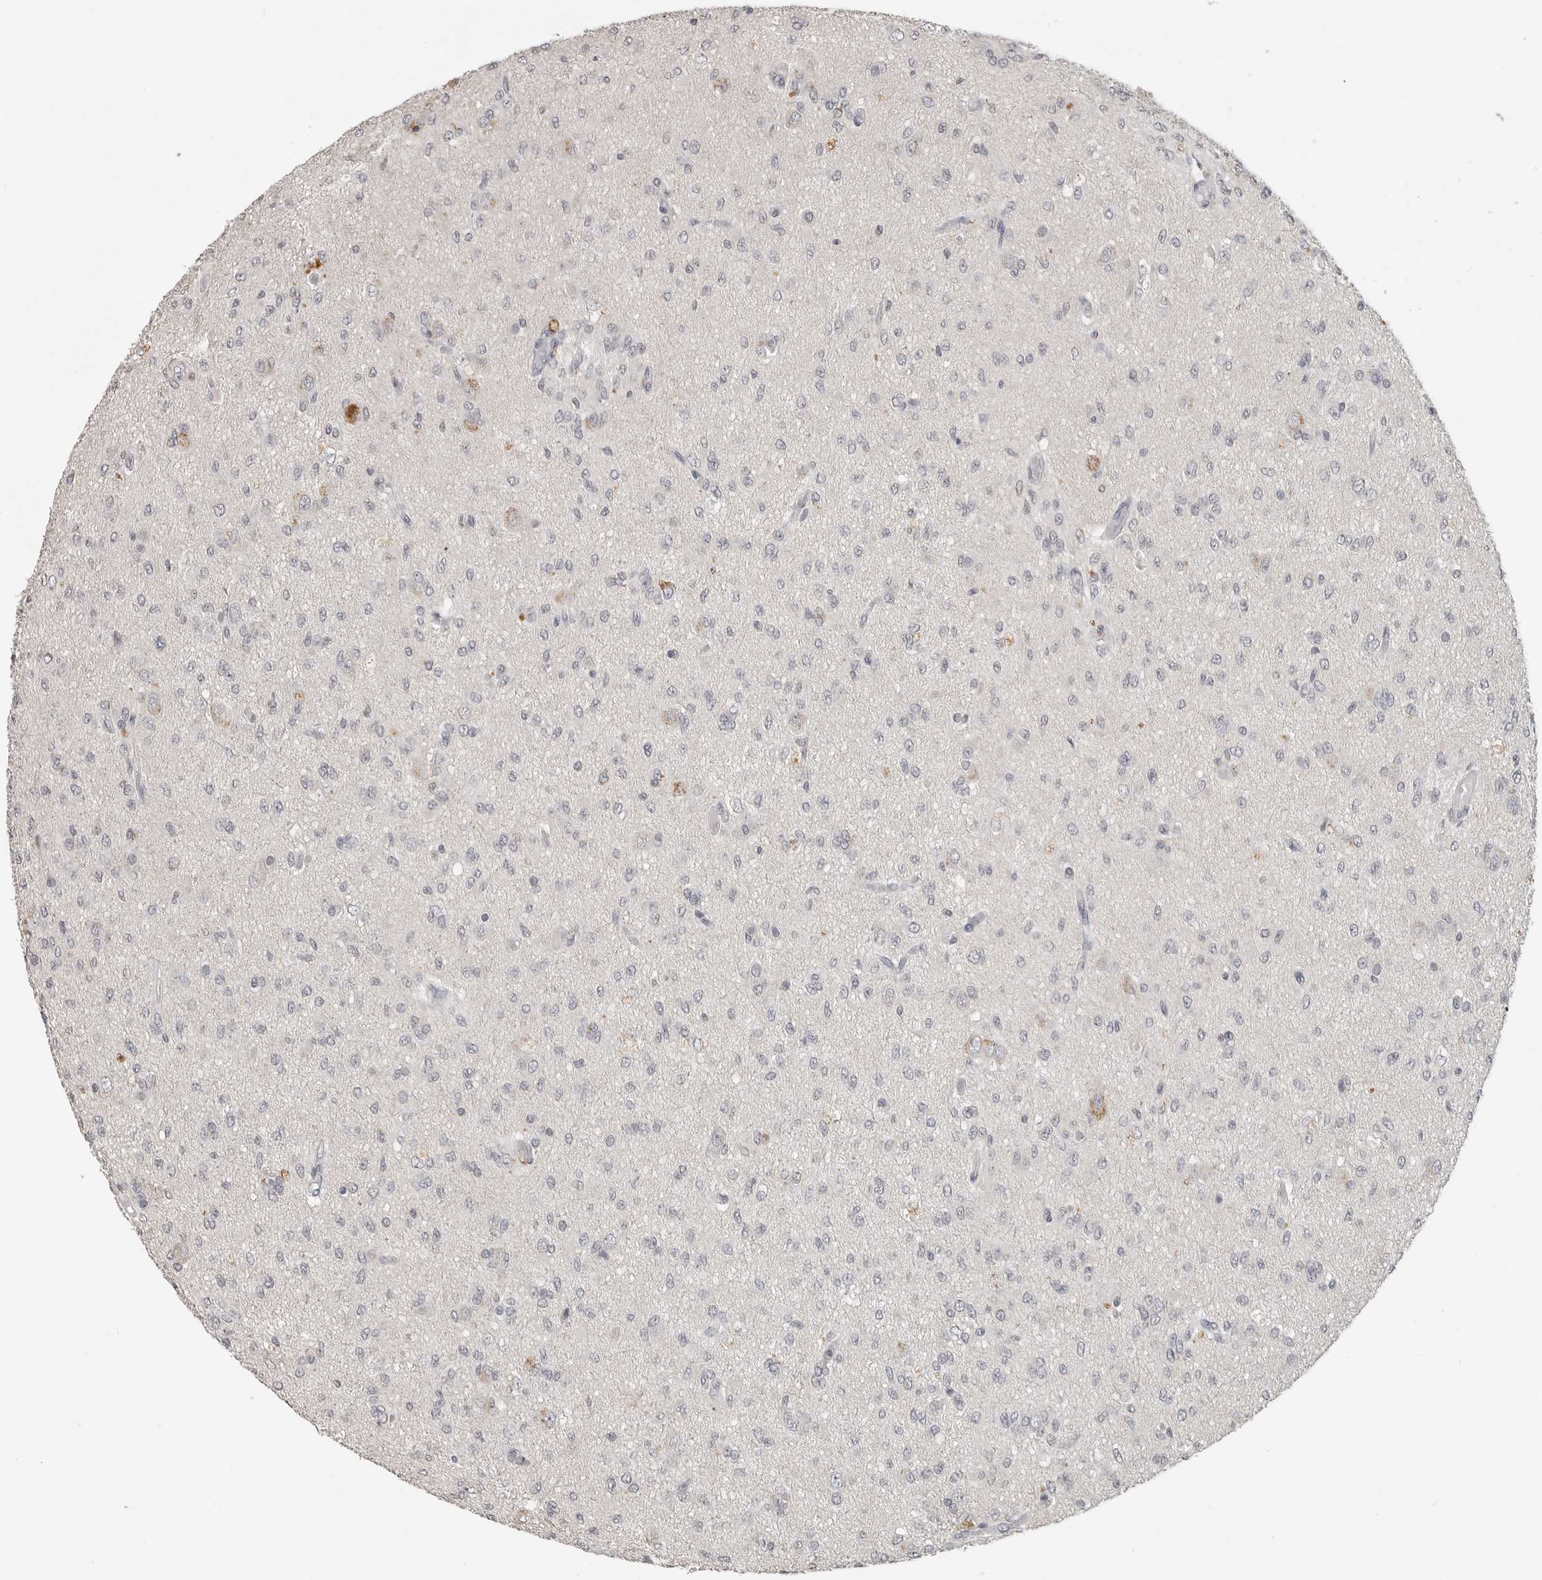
{"staining": {"intensity": "negative", "quantity": "none", "location": "none"}, "tissue": "glioma", "cell_type": "Tumor cells", "image_type": "cancer", "snomed": [{"axis": "morphology", "description": "Glioma, malignant, High grade"}, {"axis": "topography", "description": "Brain"}], "caption": "Tumor cells show no significant protein positivity in malignant glioma (high-grade).", "gene": "FOXP3", "patient": {"sex": "female", "age": 59}}